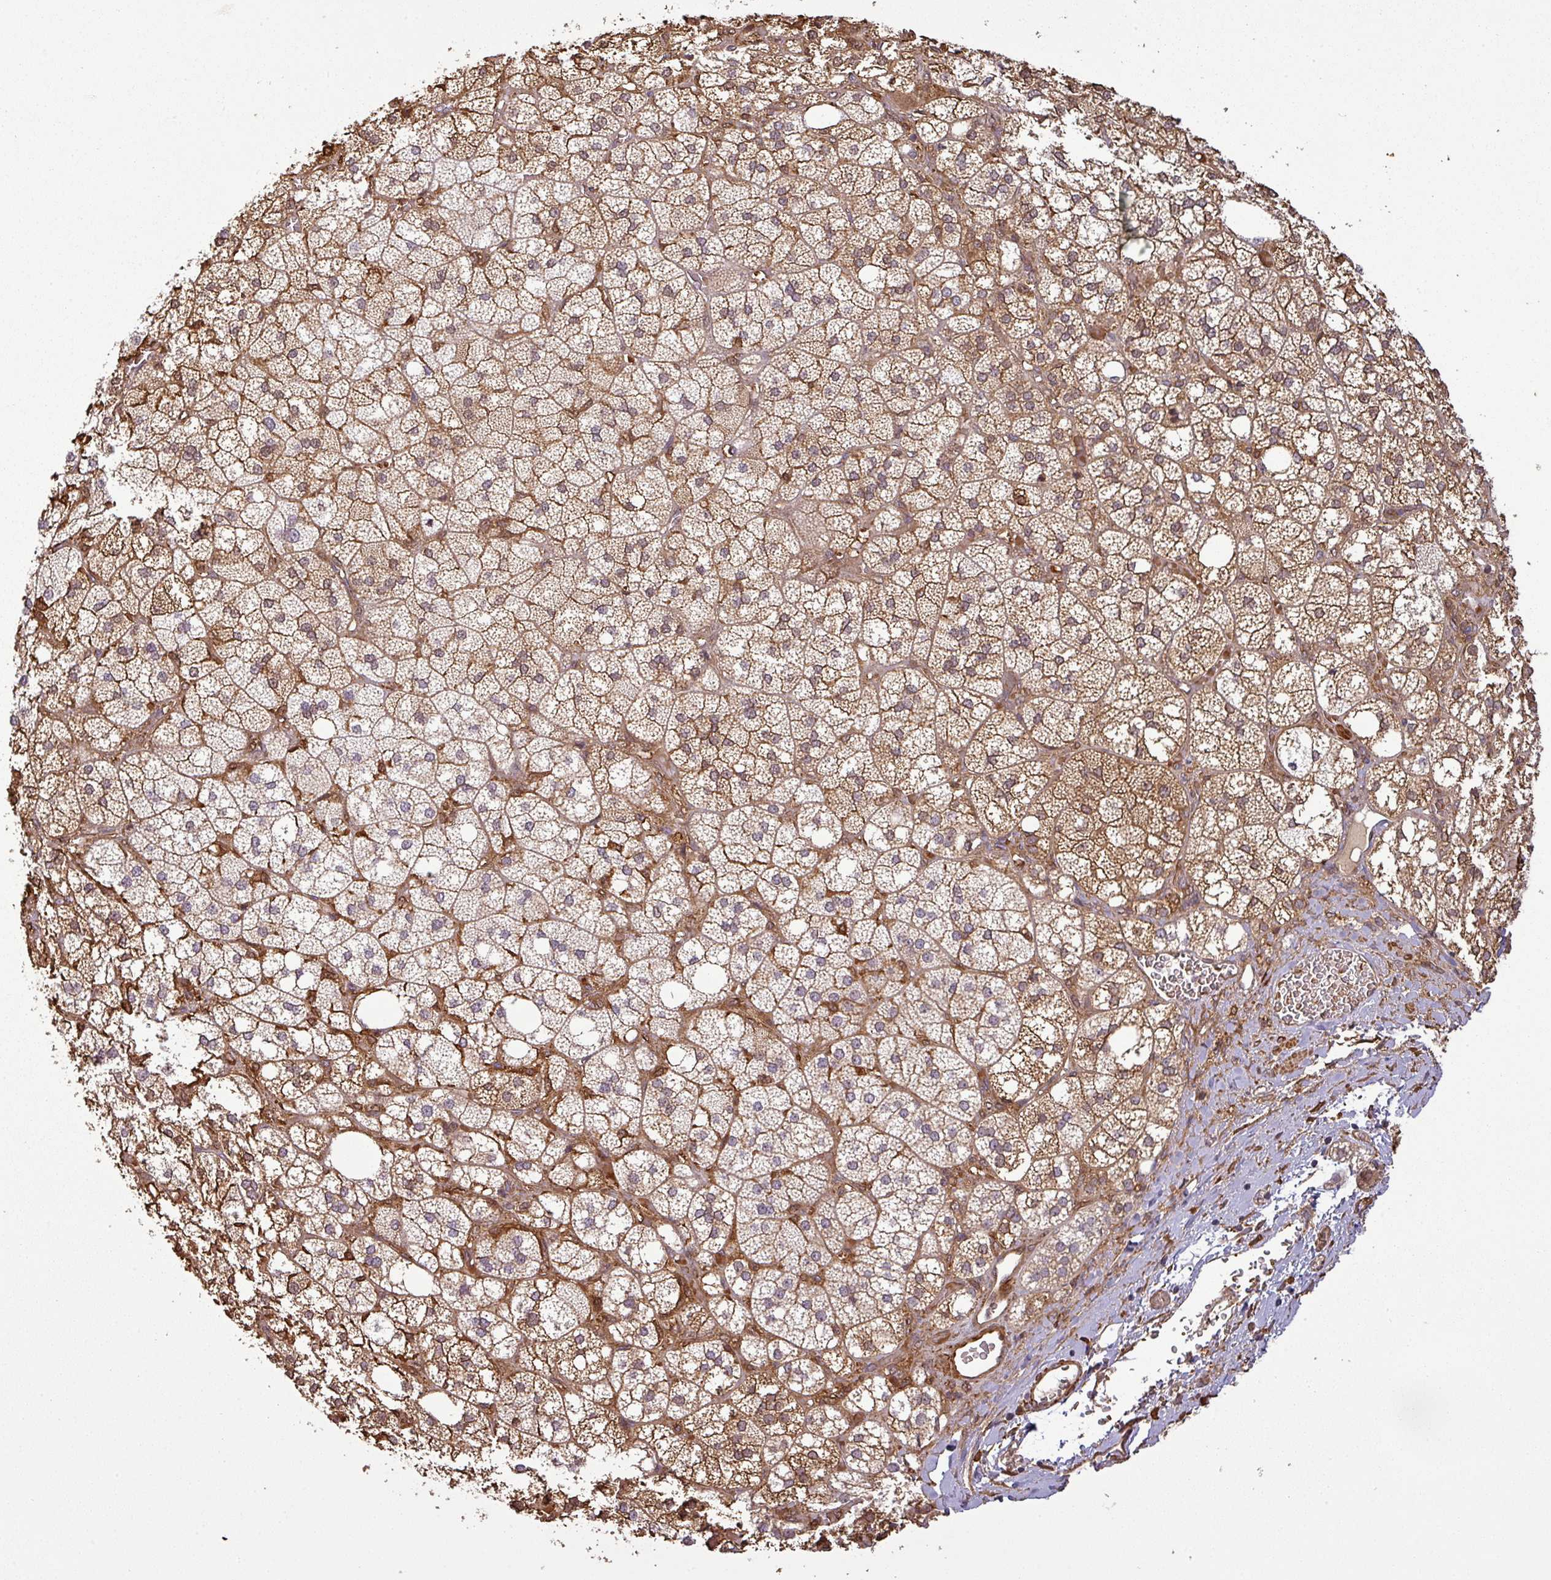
{"staining": {"intensity": "weak", "quantity": "25%-75%", "location": "cytoplasmic/membranous"}, "tissue": "adrenal gland", "cell_type": "Glandular cells", "image_type": "normal", "snomed": [{"axis": "morphology", "description": "Normal tissue, NOS"}, {"axis": "topography", "description": "Adrenal gland"}], "caption": "IHC (DAB (3,3'-diaminobenzidine)) staining of benign human adrenal gland exhibits weak cytoplasmic/membranous protein expression in approximately 25%-75% of glandular cells.", "gene": "MAP3K6", "patient": {"sex": "male", "age": 61}}